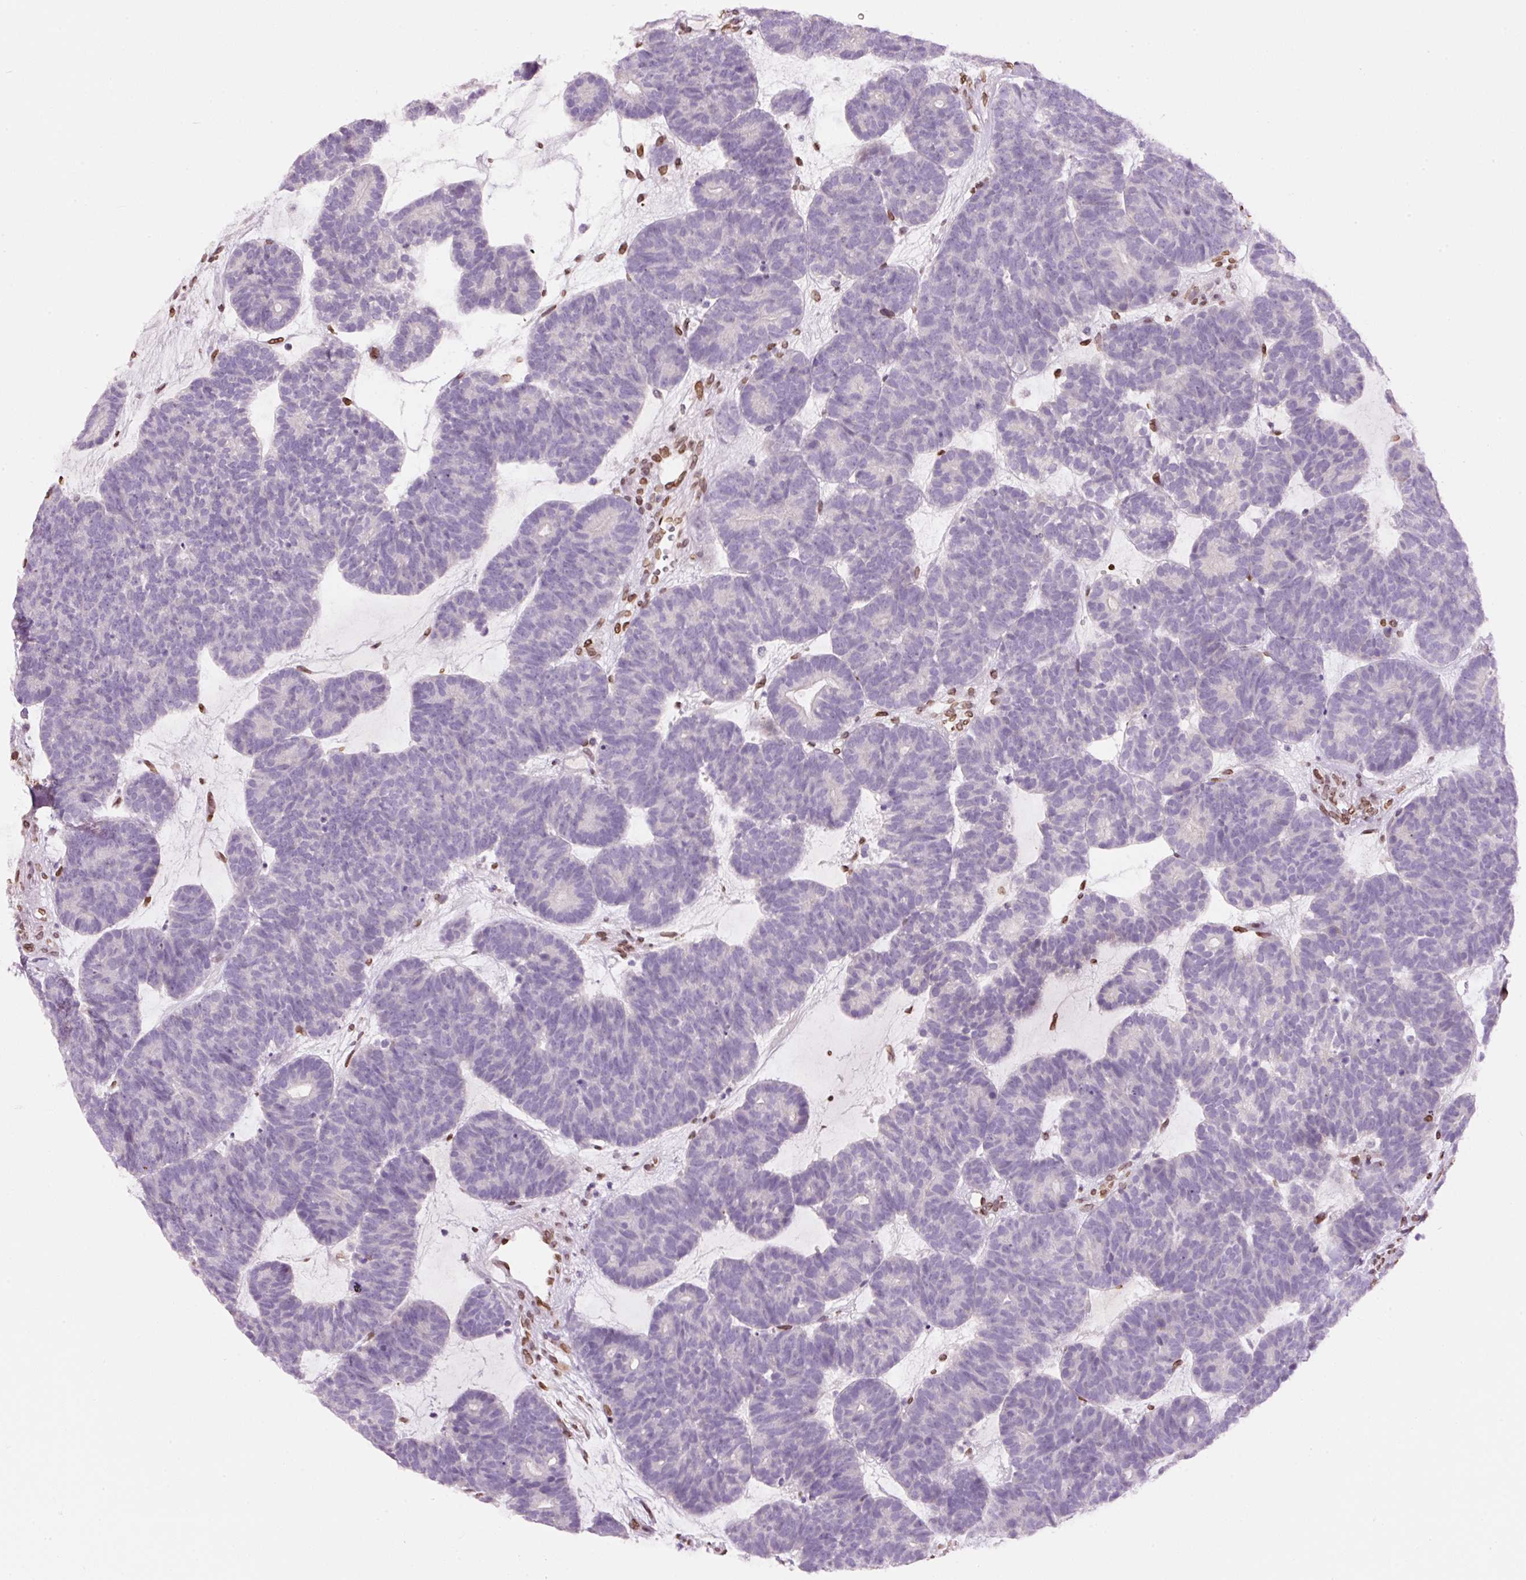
{"staining": {"intensity": "negative", "quantity": "none", "location": "none"}, "tissue": "head and neck cancer", "cell_type": "Tumor cells", "image_type": "cancer", "snomed": [{"axis": "morphology", "description": "Adenocarcinoma, NOS"}, {"axis": "topography", "description": "Head-Neck"}], "caption": "There is no significant positivity in tumor cells of head and neck cancer.", "gene": "ZNF224", "patient": {"sex": "female", "age": 81}}